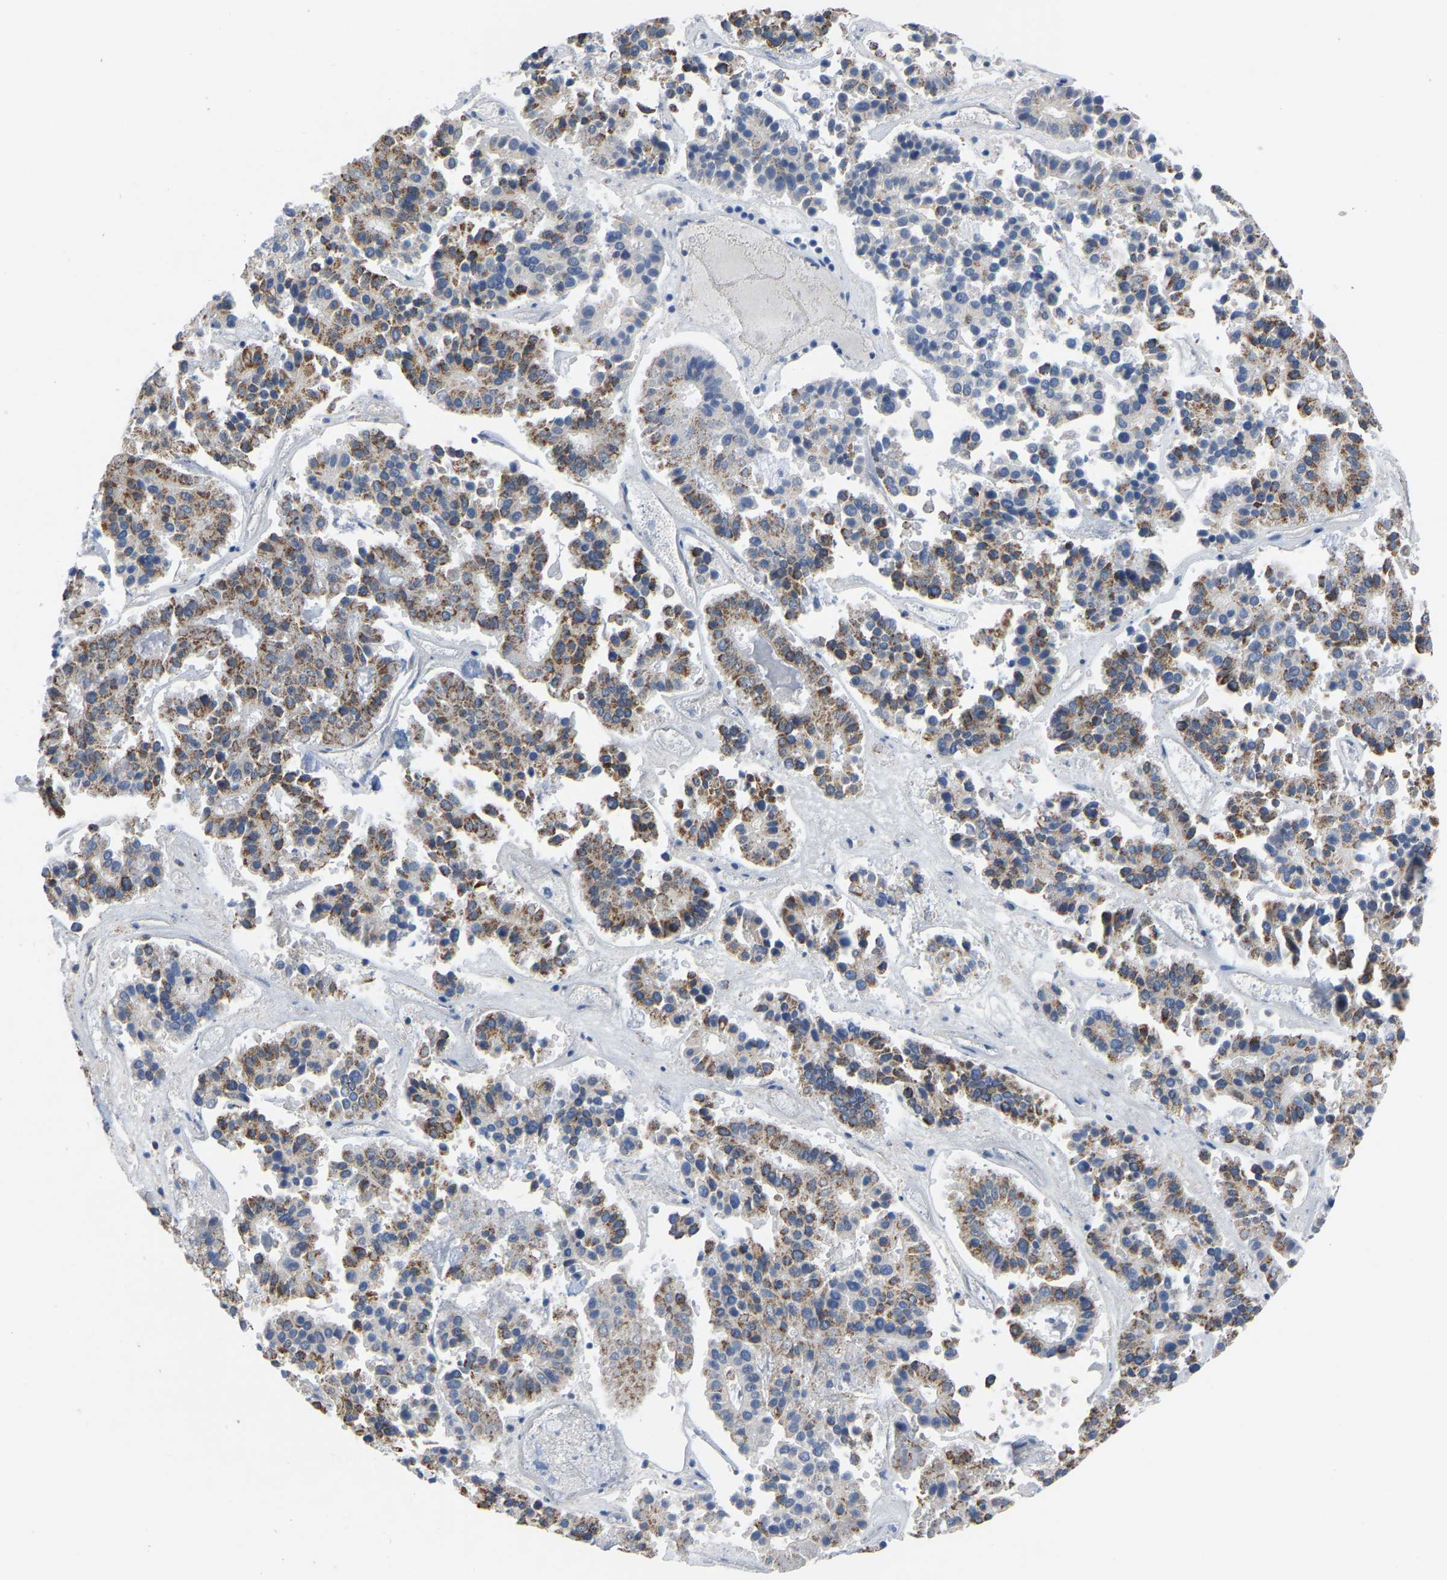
{"staining": {"intensity": "moderate", "quantity": "25%-75%", "location": "cytoplasmic/membranous"}, "tissue": "pancreatic cancer", "cell_type": "Tumor cells", "image_type": "cancer", "snomed": [{"axis": "morphology", "description": "Adenocarcinoma, NOS"}, {"axis": "topography", "description": "Pancreas"}], "caption": "IHC of human pancreatic cancer displays medium levels of moderate cytoplasmic/membranous positivity in approximately 25%-75% of tumor cells.", "gene": "BCL10", "patient": {"sex": "male", "age": 50}}